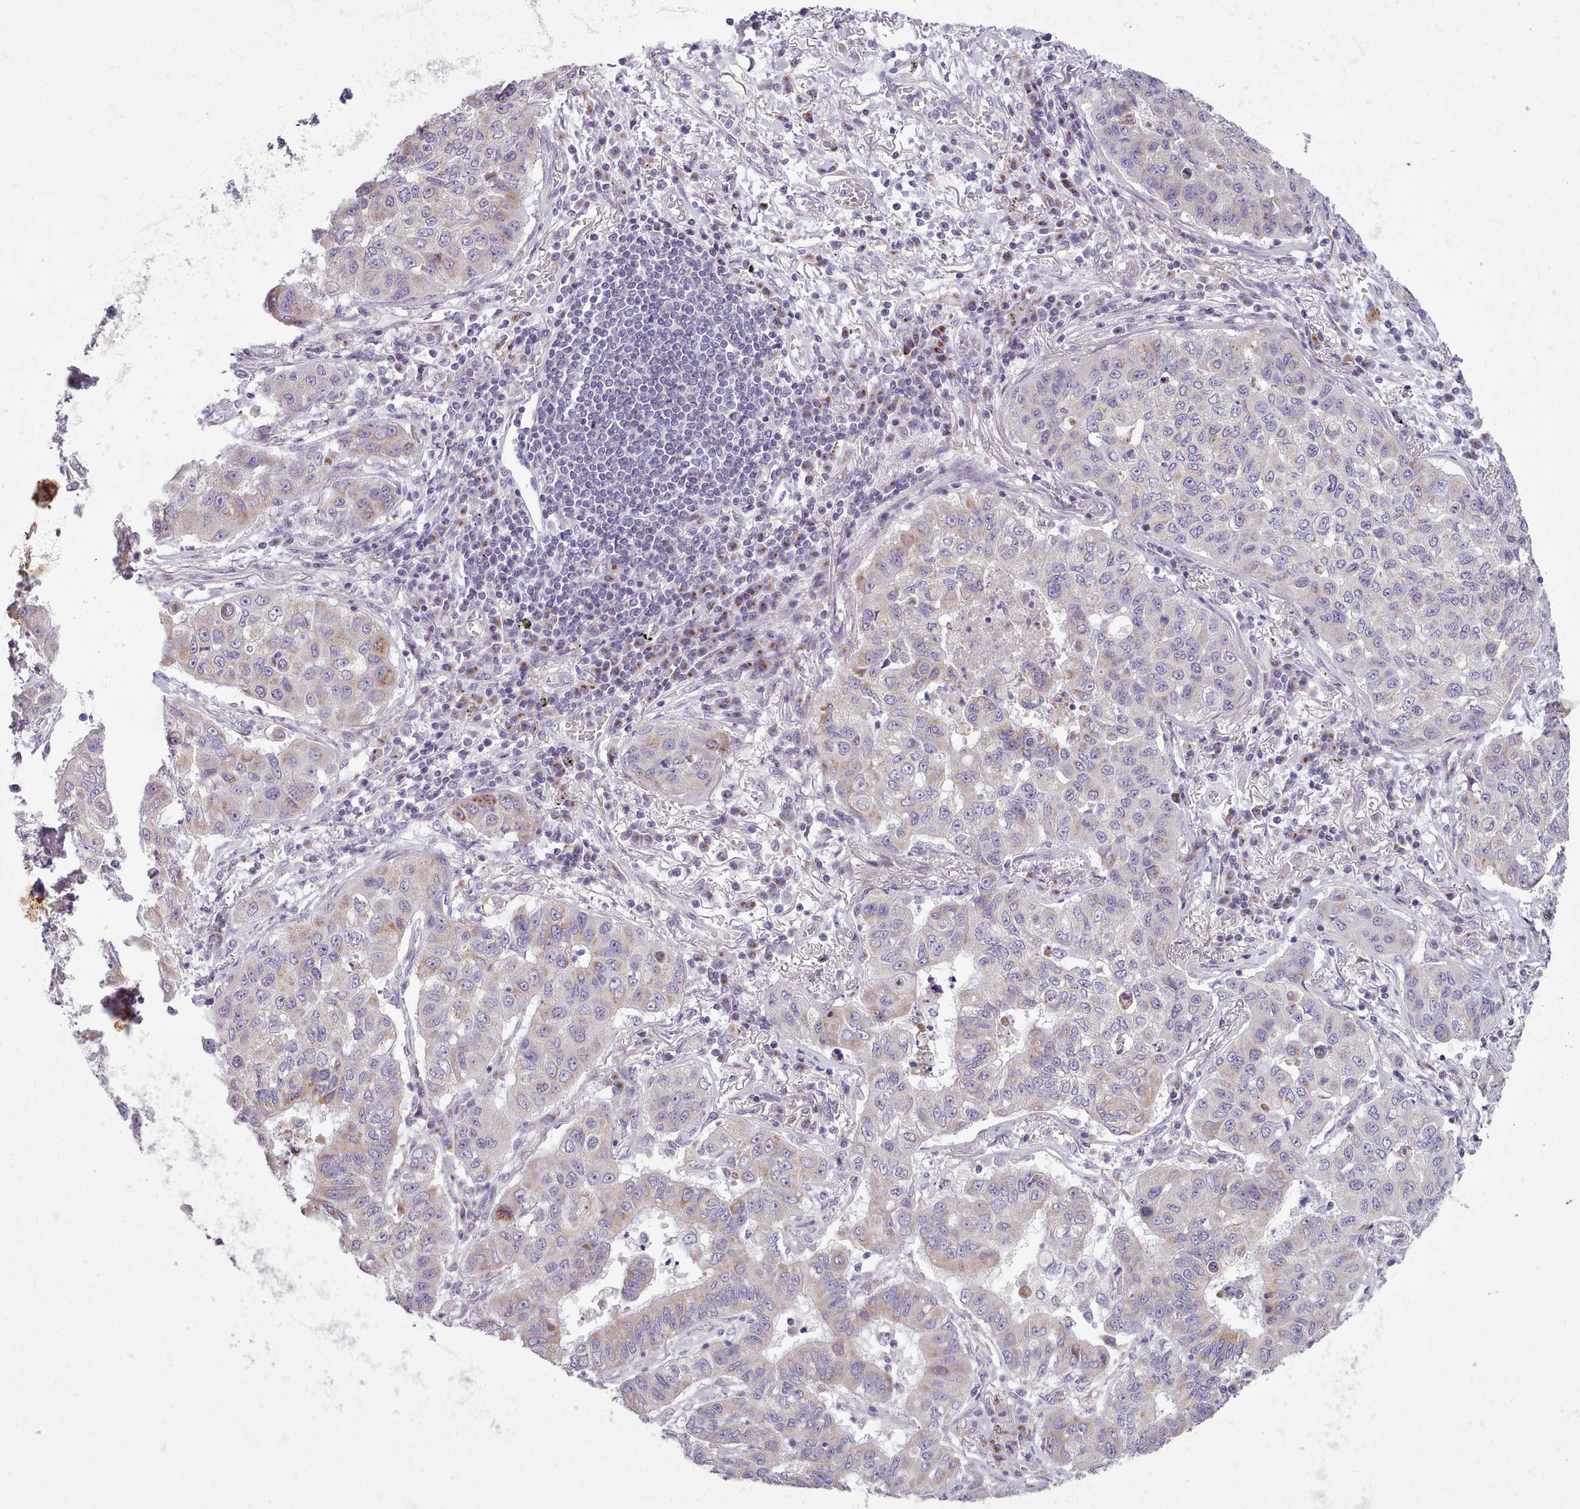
{"staining": {"intensity": "weak", "quantity": "<25%", "location": "cytoplasmic/membranous"}, "tissue": "lung cancer", "cell_type": "Tumor cells", "image_type": "cancer", "snomed": [{"axis": "morphology", "description": "Squamous cell carcinoma, NOS"}, {"axis": "topography", "description": "Lung"}], "caption": "Tumor cells show no significant staining in lung cancer.", "gene": "SLC52A3", "patient": {"sex": "male", "age": 74}}